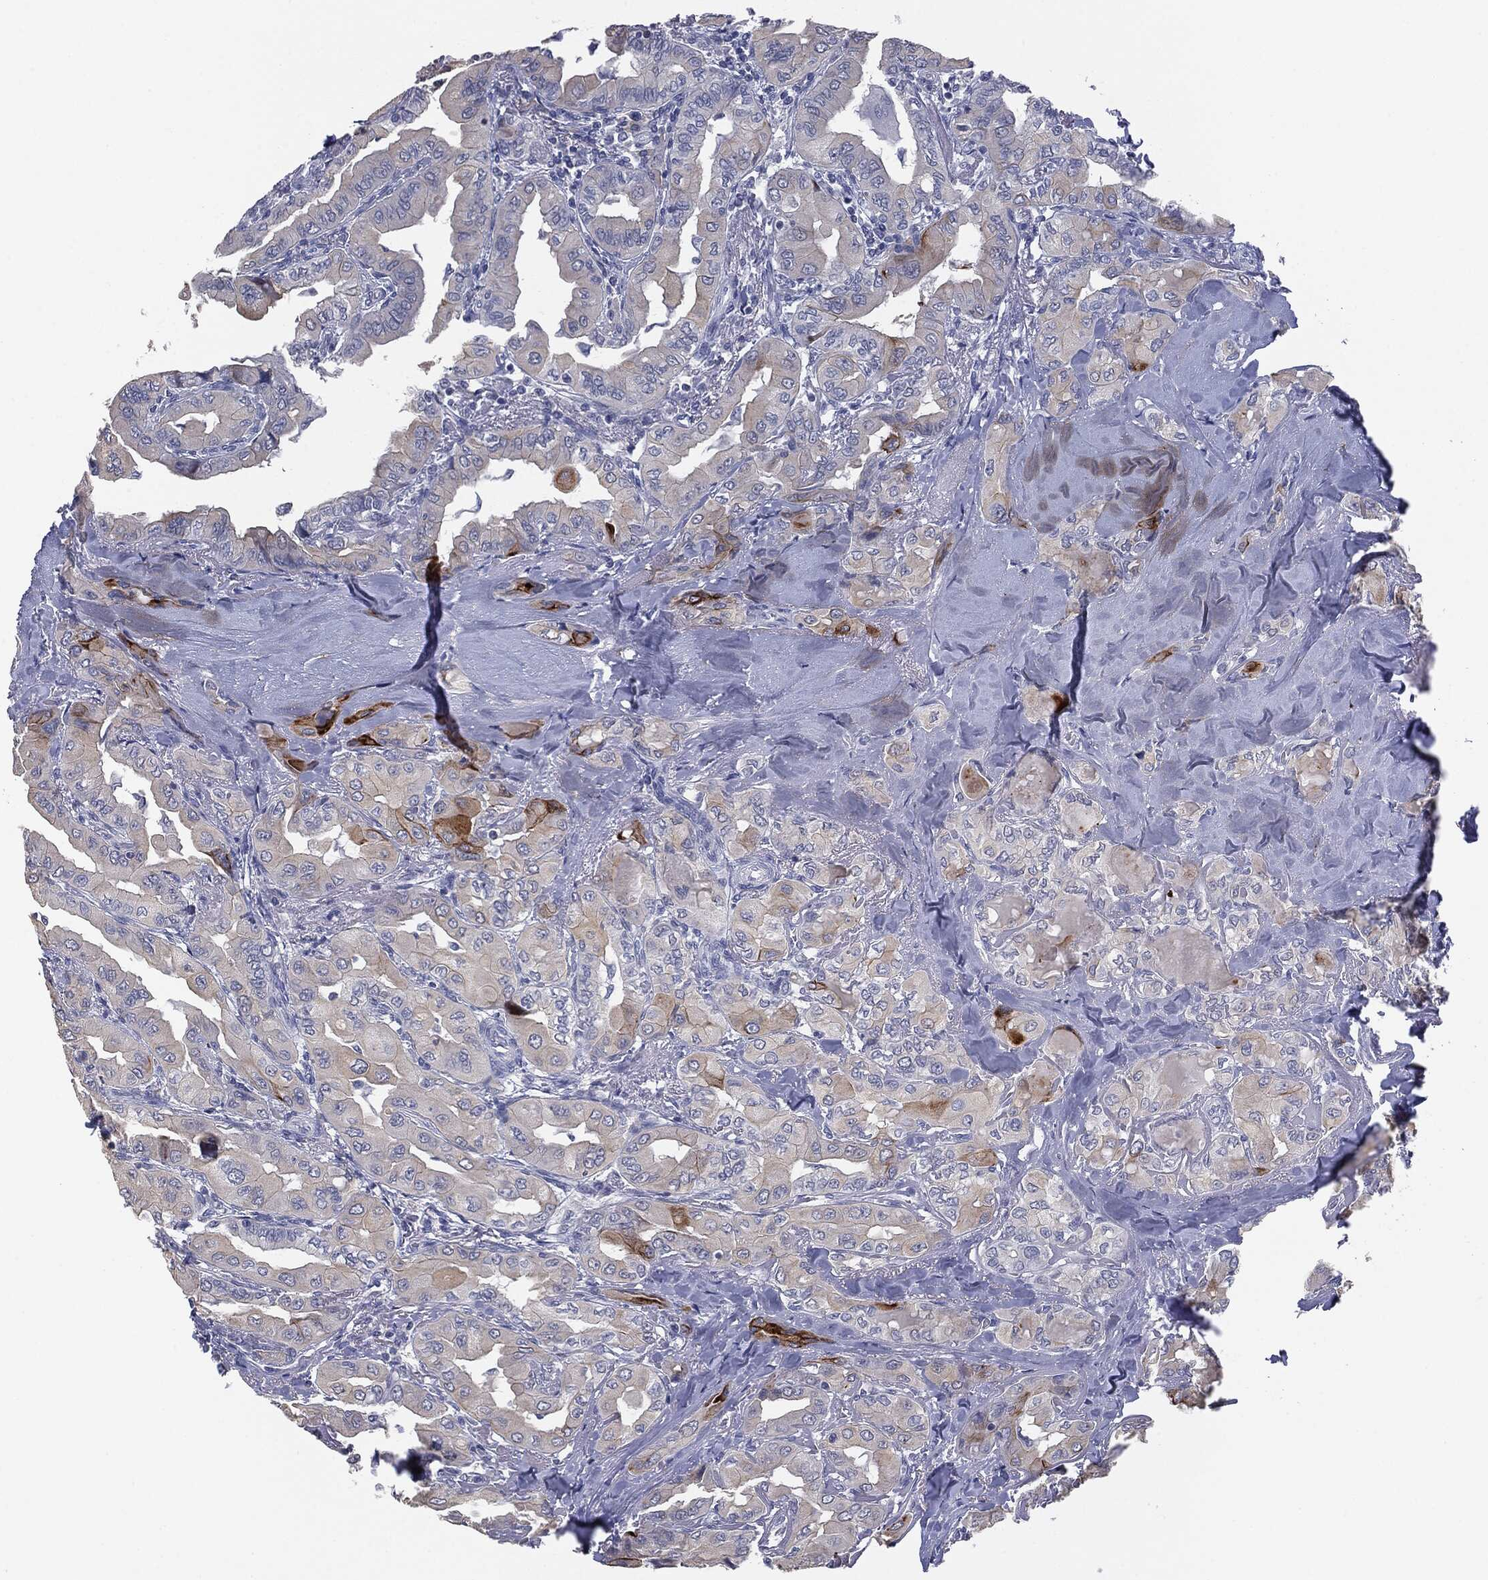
{"staining": {"intensity": "strong", "quantity": "<25%", "location": "cytoplasmic/membranous"}, "tissue": "thyroid cancer", "cell_type": "Tumor cells", "image_type": "cancer", "snomed": [{"axis": "morphology", "description": "Normal tissue, NOS"}, {"axis": "morphology", "description": "Papillary adenocarcinoma, NOS"}, {"axis": "topography", "description": "Thyroid gland"}], "caption": "Immunohistochemistry (IHC) of human thyroid cancer displays medium levels of strong cytoplasmic/membranous staining in about <25% of tumor cells. The protein of interest is stained brown, and the nuclei are stained in blue (DAB IHC with brightfield microscopy, high magnification).", "gene": "MUC1", "patient": {"sex": "female", "age": 66}}